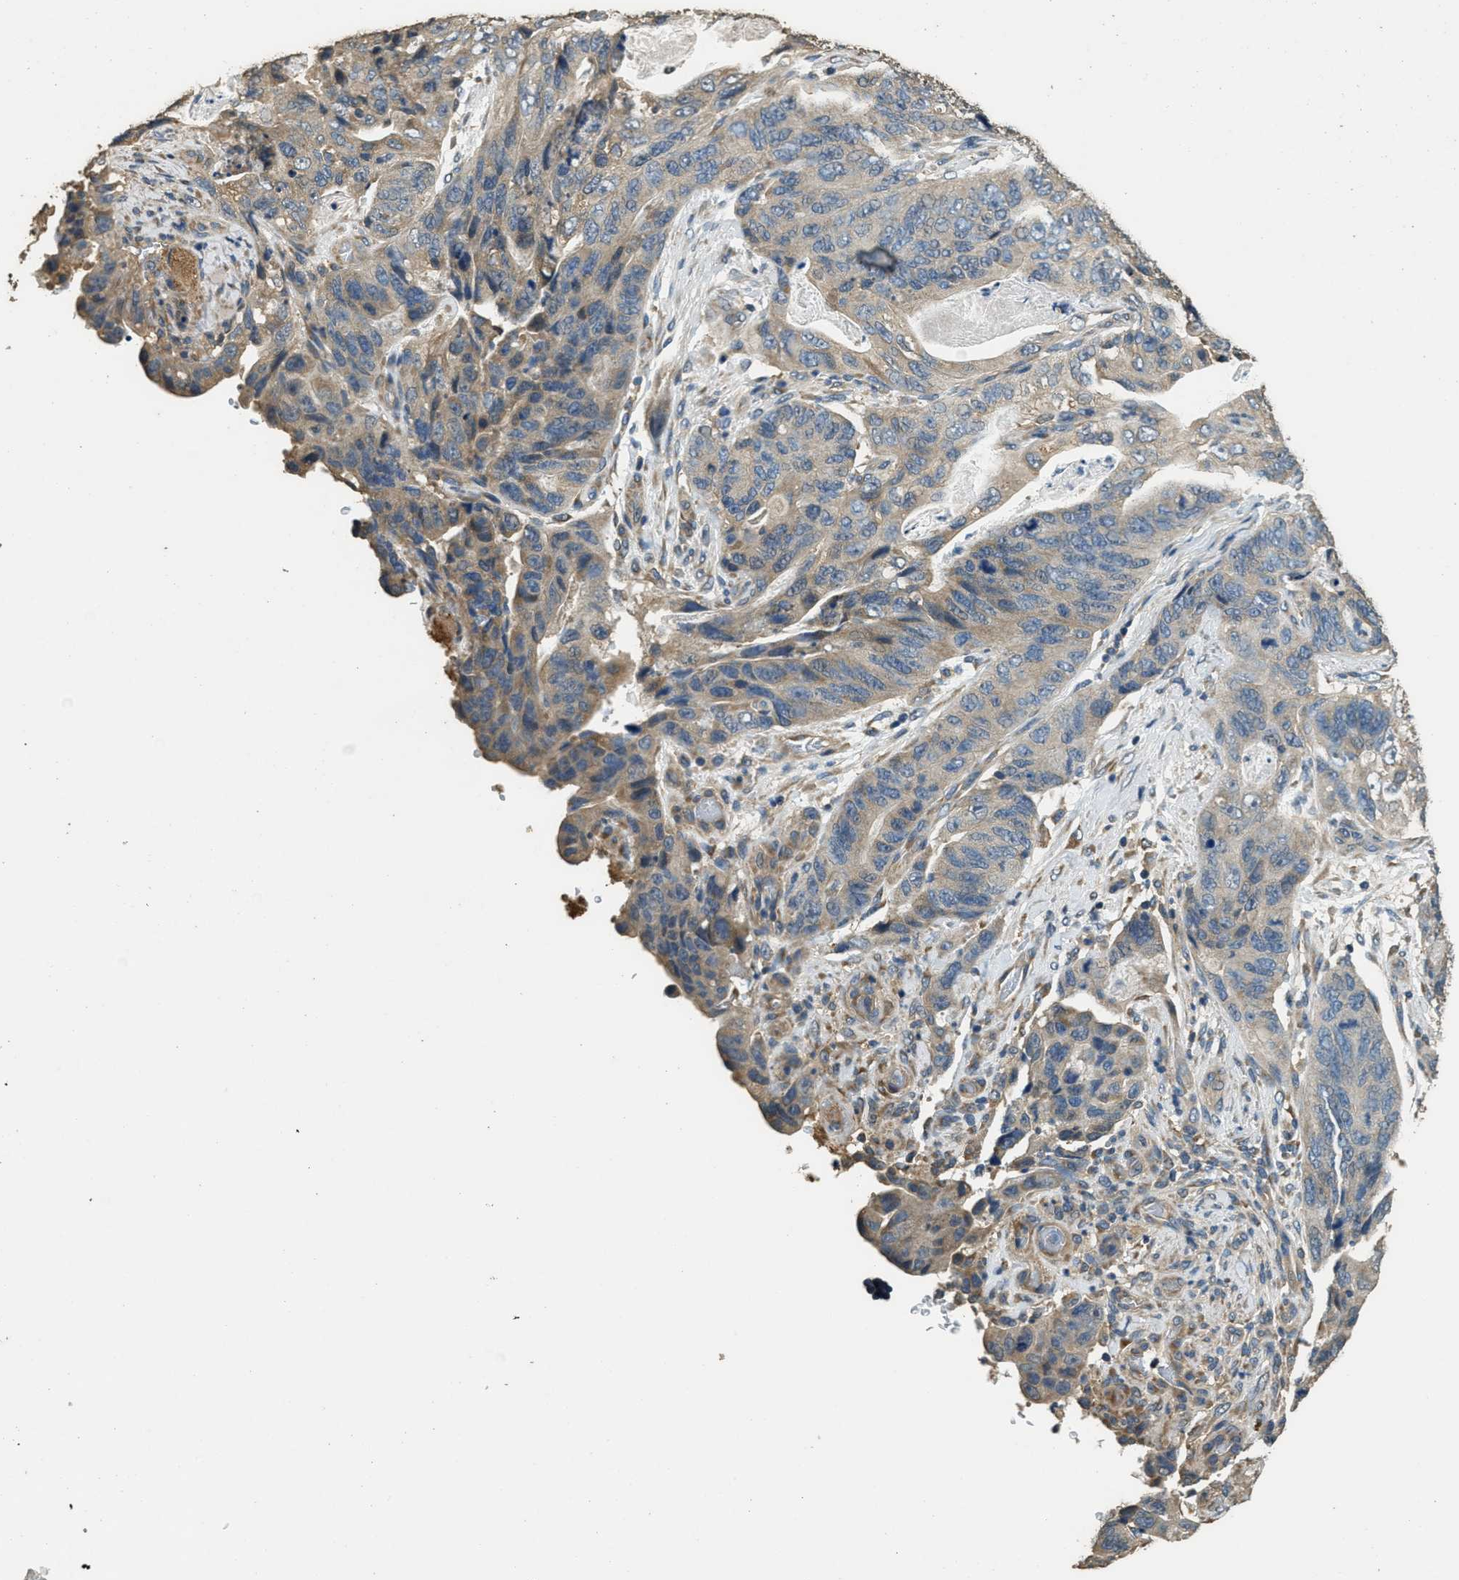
{"staining": {"intensity": "weak", "quantity": "25%-75%", "location": "cytoplasmic/membranous"}, "tissue": "stomach cancer", "cell_type": "Tumor cells", "image_type": "cancer", "snomed": [{"axis": "morphology", "description": "Adenocarcinoma, NOS"}, {"axis": "topography", "description": "Stomach"}], "caption": "Stomach cancer was stained to show a protein in brown. There is low levels of weak cytoplasmic/membranous positivity in about 25%-75% of tumor cells. (DAB IHC, brown staining for protein, blue staining for nuclei).", "gene": "RAB6B", "patient": {"sex": "female", "age": 89}}